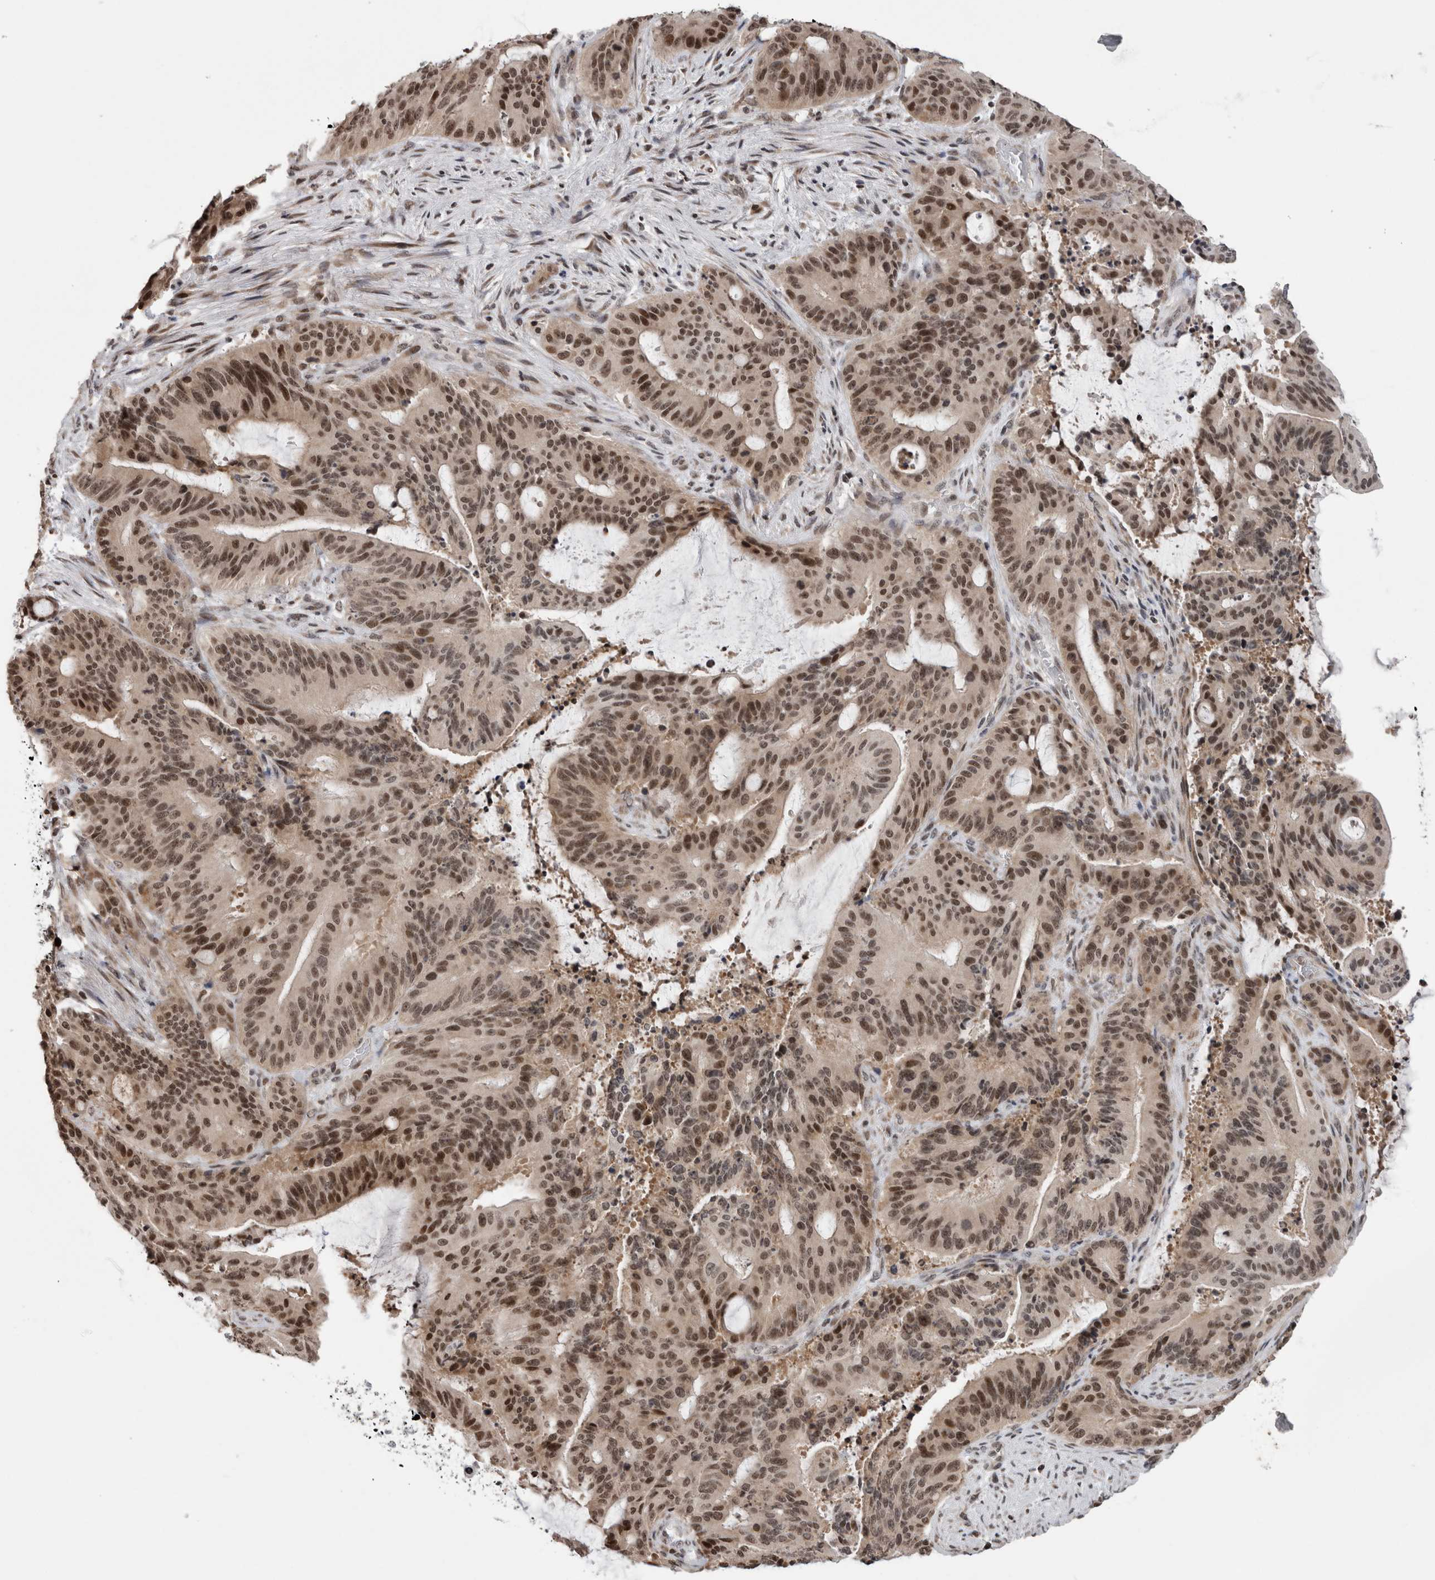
{"staining": {"intensity": "moderate", "quantity": ">75%", "location": "nuclear"}, "tissue": "liver cancer", "cell_type": "Tumor cells", "image_type": "cancer", "snomed": [{"axis": "morphology", "description": "Normal tissue, NOS"}, {"axis": "morphology", "description": "Cholangiocarcinoma"}, {"axis": "topography", "description": "Liver"}, {"axis": "topography", "description": "Peripheral nerve tissue"}], "caption": "IHC of liver cancer demonstrates medium levels of moderate nuclear expression in about >75% of tumor cells.", "gene": "ZBTB11", "patient": {"sex": "female", "age": 73}}